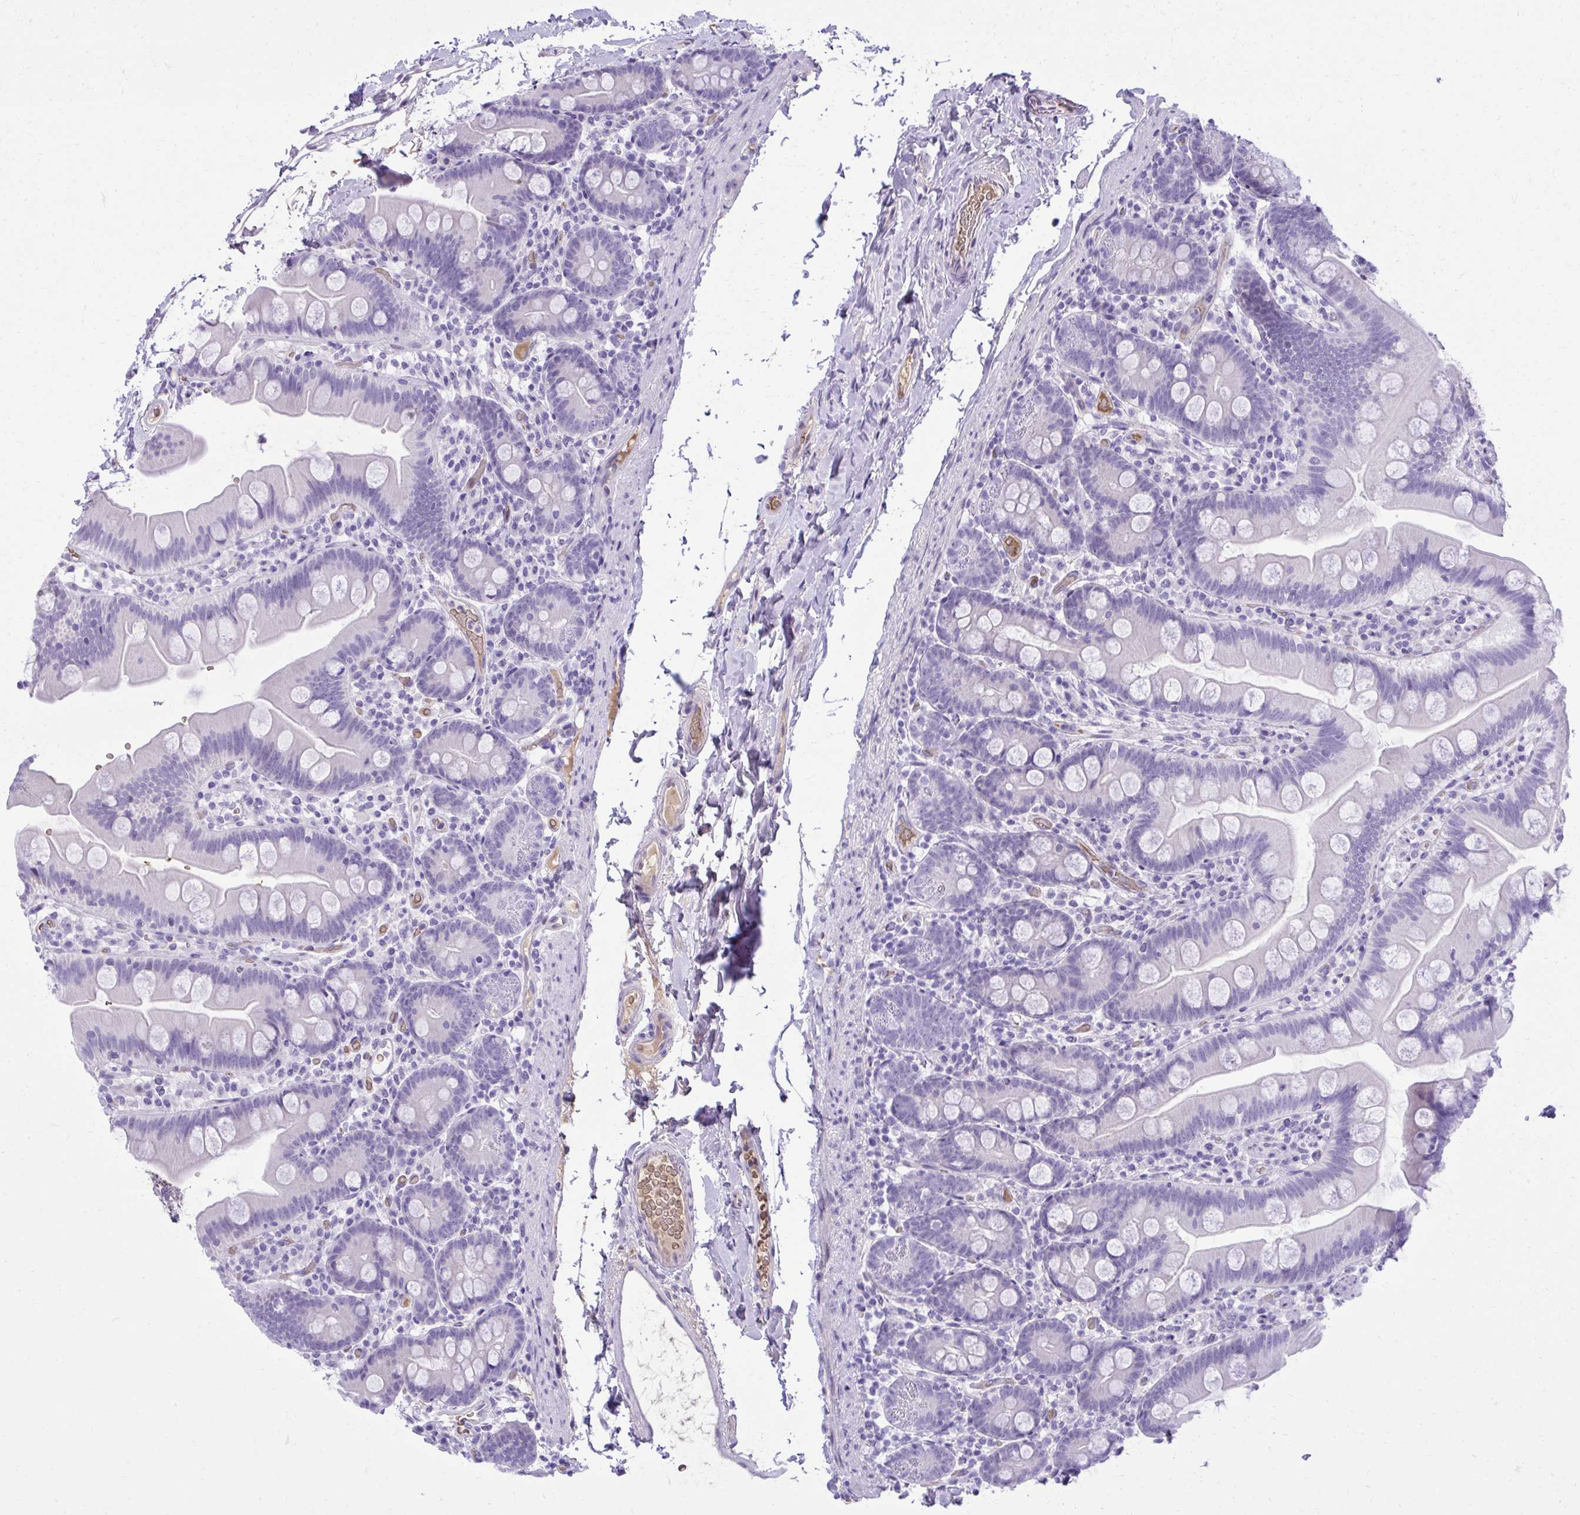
{"staining": {"intensity": "negative", "quantity": "none", "location": "none"}, "tissue": "small intestine", "cell_type": "Glandular cells", "image_type": "normal", "snomed": [{"axis": "morphology", "description": "Normal tissue, NOS"}, {"axis": "topography", "description": "Small intestine"}], "caption": "IHC micrograph of unremarkable small intestine: small intestine stained with DAB (3,3'-diaminobenzidine) demonstrates no significant protein positivity in glandular cells.", "gene": "PITPNM3", "patient": {"sex": "female", "age": 68}}